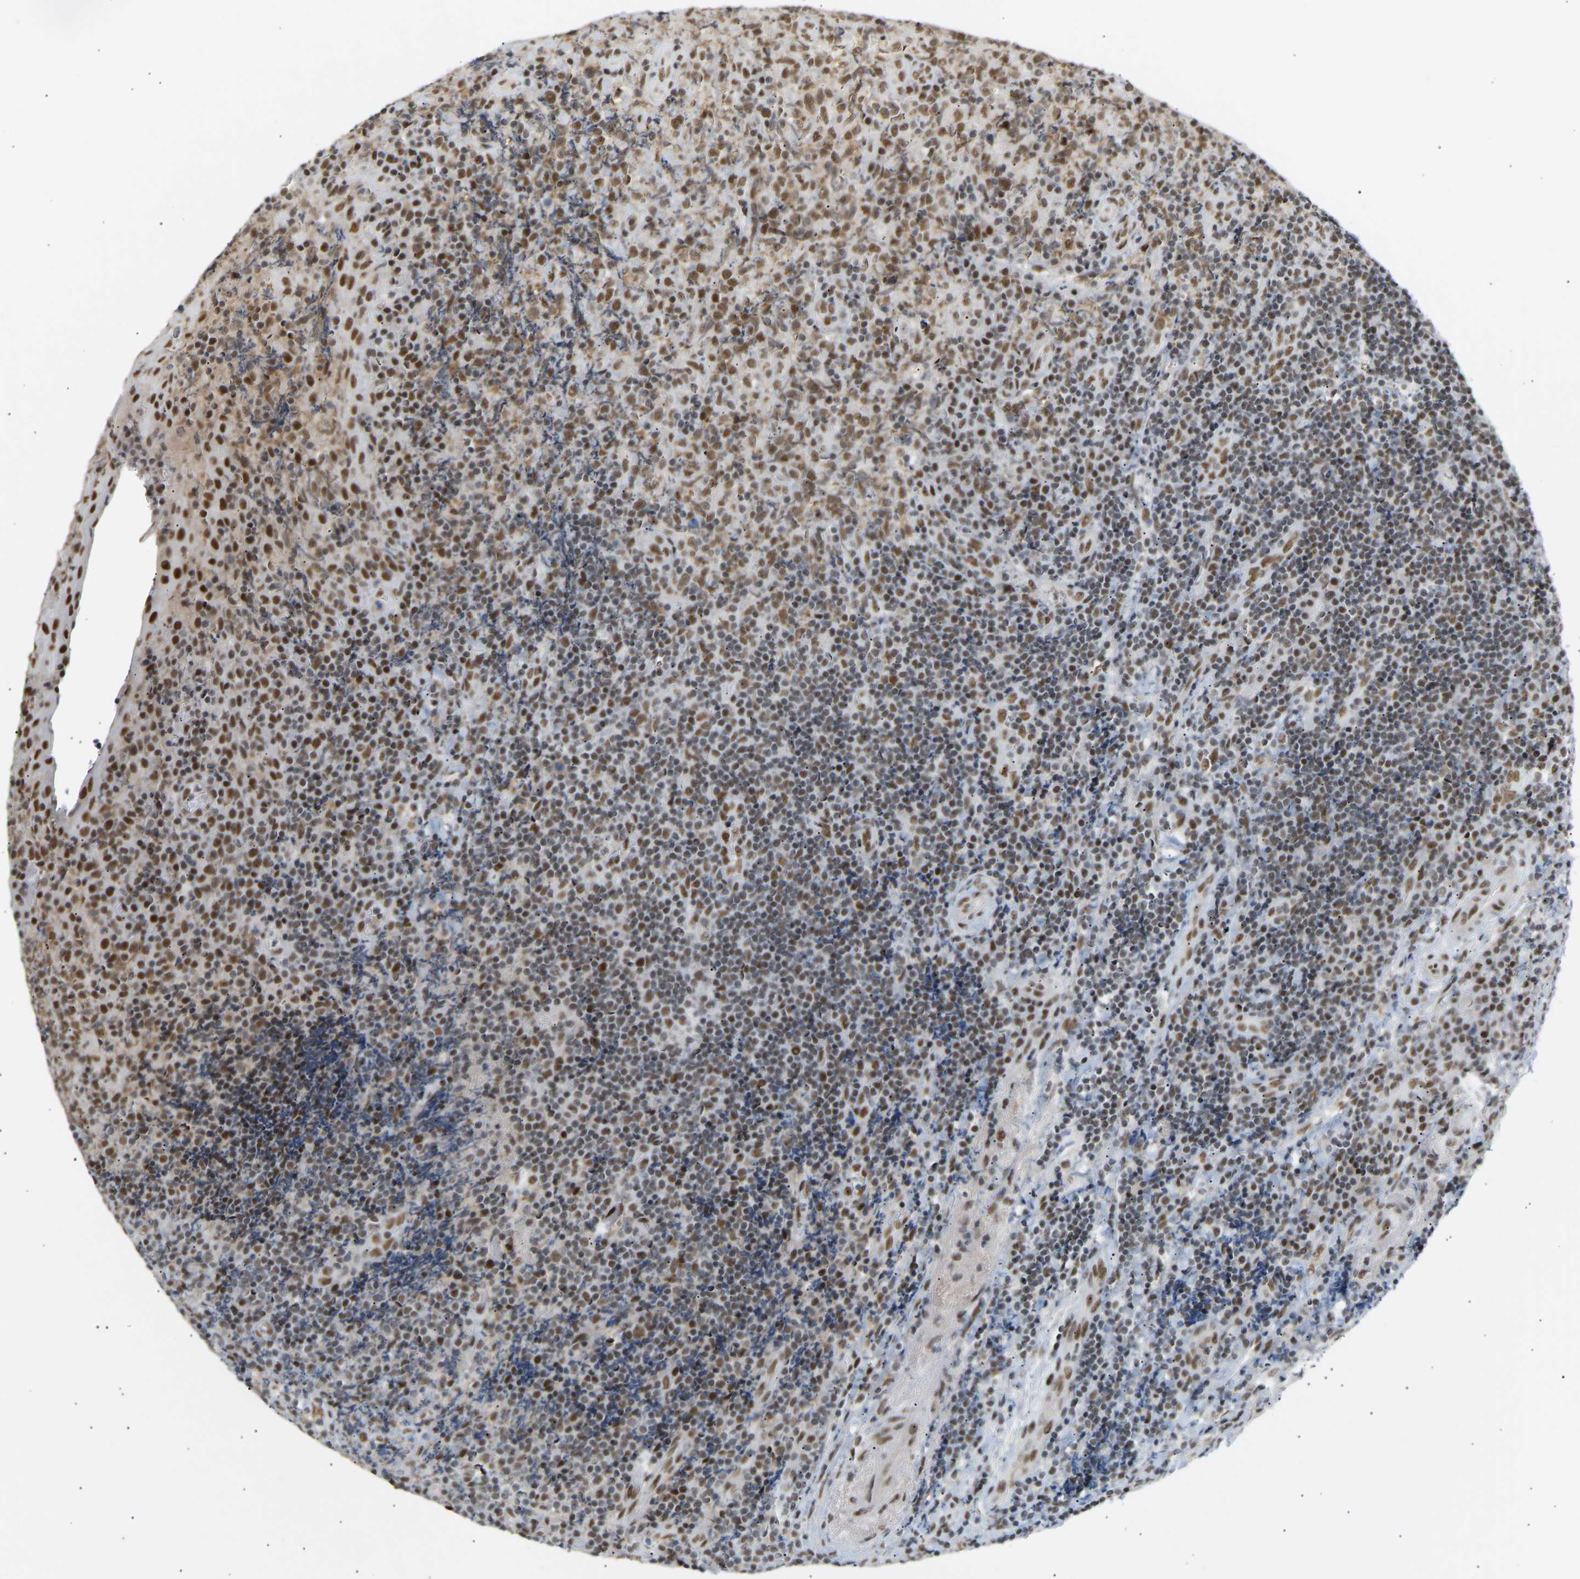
{"staining": {"intensity": "strong", "quantity": ">75%", "location": "nuclear"}, "tissue": "lymphoma", "cell_type": "Tumor cells", "image_type": "cancer", "snomed": [{"axis": "morphology", "description": "Malignant lymphoma, non-Hodgkin's type, High grade"}, {"axis": "topography", "description": "Tonsil"}], "caption": "Protein expression analysis of malignant lymphoma, non-Hodgkin's type (high-grade) demonstrates strong nuclear positivity in approximately >75% of tumor cells.", "gene": "NELFB", "patient": {"sex": "female", "age": 36}}